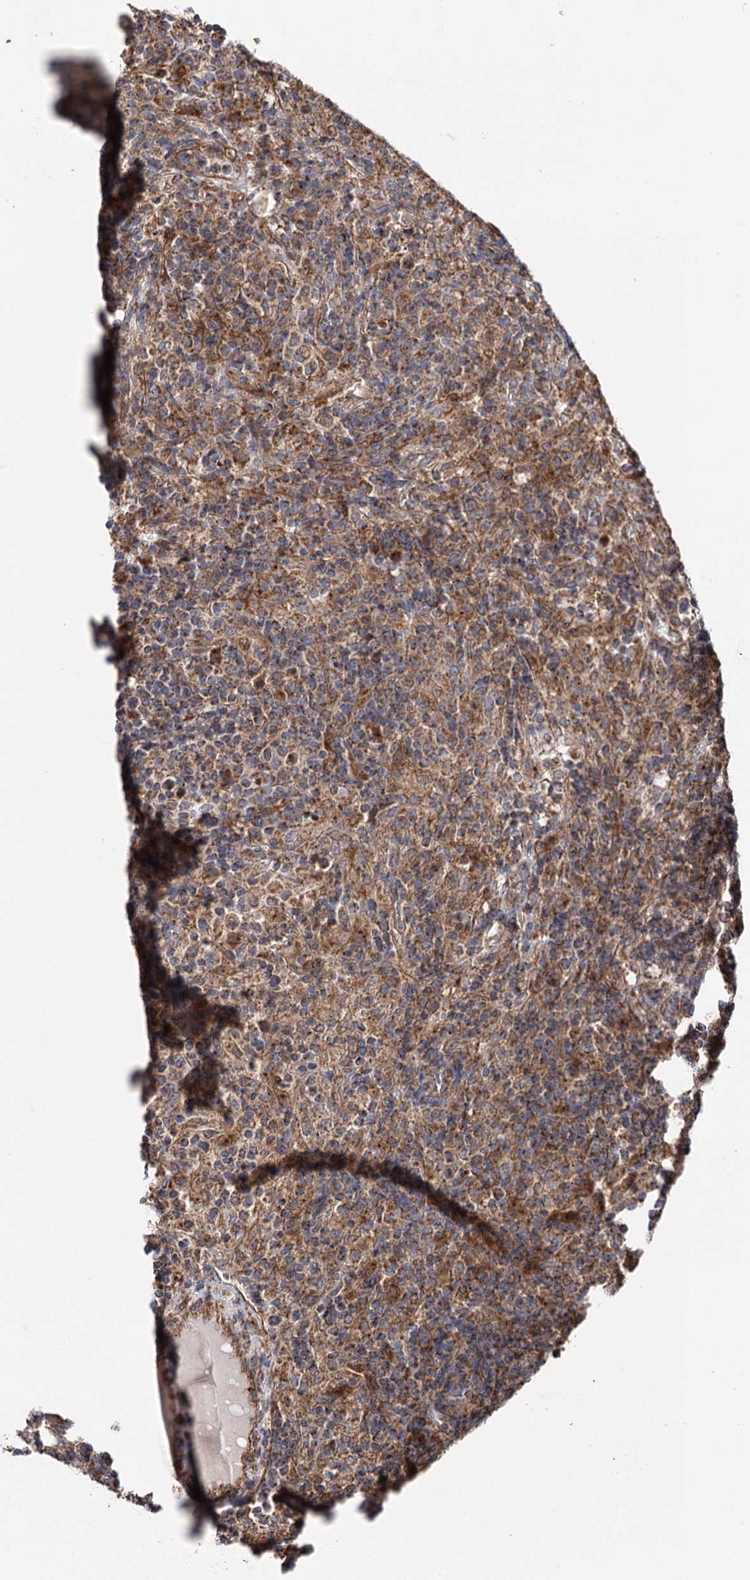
{"staining": {"intensity": "moderate", "quantity": ">75%", "location": "cytoplasmic/membranous"}, "tissue": "lymphoma", "cell_type": "Tumor cells", "image_type": "cancer", "snomed": [{"axis": "morphology", "description": "Hodgkin's disease, NOS"}, {"axis": "topography", "description": "Lymph node"}], "caption": "DAB immunohistochemical staining of human lymphoma exhibits moderate cytoplasmic/membranous protein staining in about >75% of tumor cells.", "gene": "SUCLA2", "patient": {"sex": "male", "age": 70}}